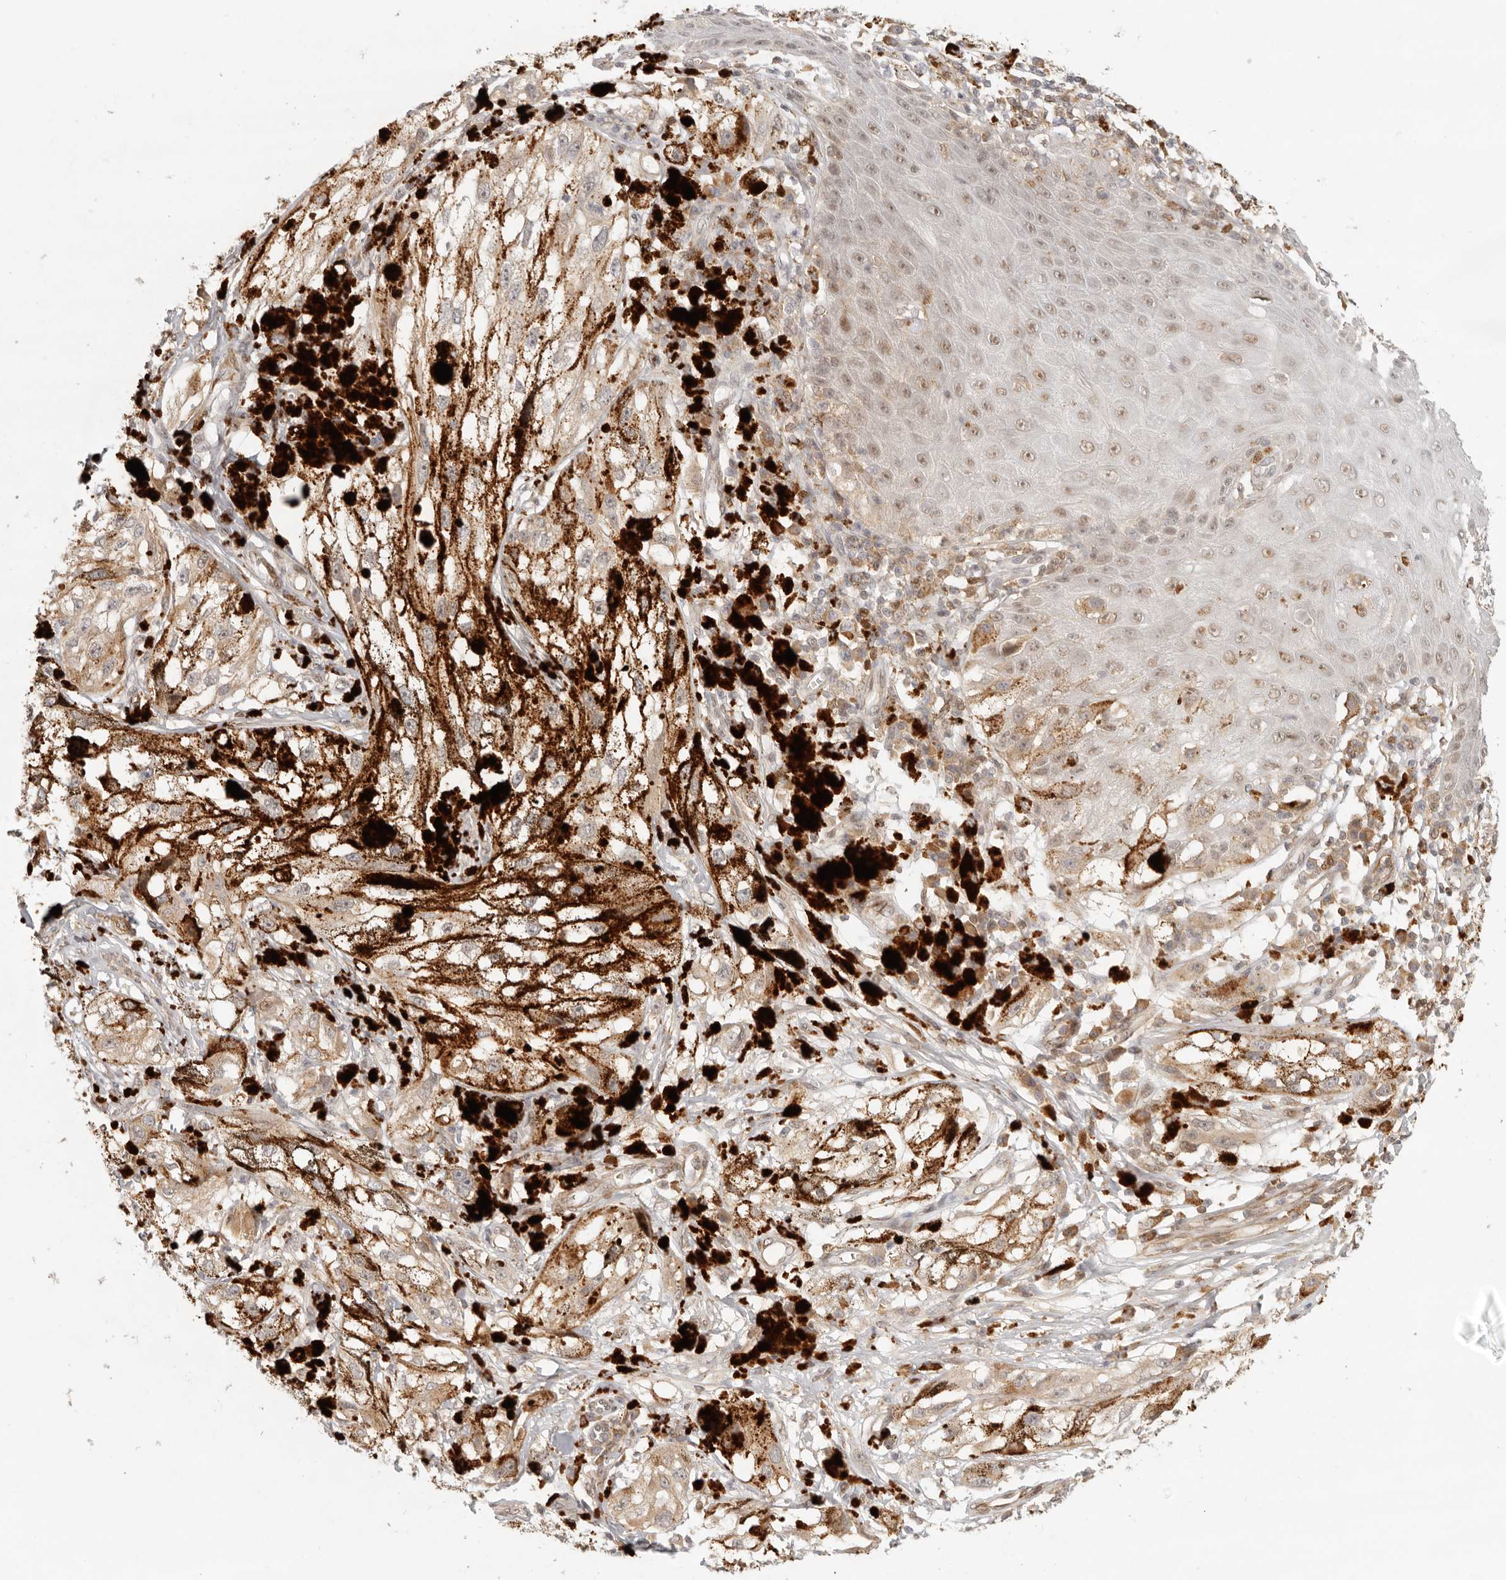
{"staining": {"intensity": "moderate", "quantity": ">75%", "location": "cytoplasmic/membranous"}, "tissue": "melanoma", "cell_type": "Tumor cells", "image_type": "cancer", "snomed": [{"axis": "morphology", "description": "Malignant melanoma, NOS"}, {"axis": "topography", "description": "Skin"}], "caption": "Moderate cytoplasmic/membranous positivity for a protein is seen in about >75% of tumor cells of melanoma using immunohistochemistry.", "gene": "AHDC1", "patient": {"sex": "male", "age": 88}}